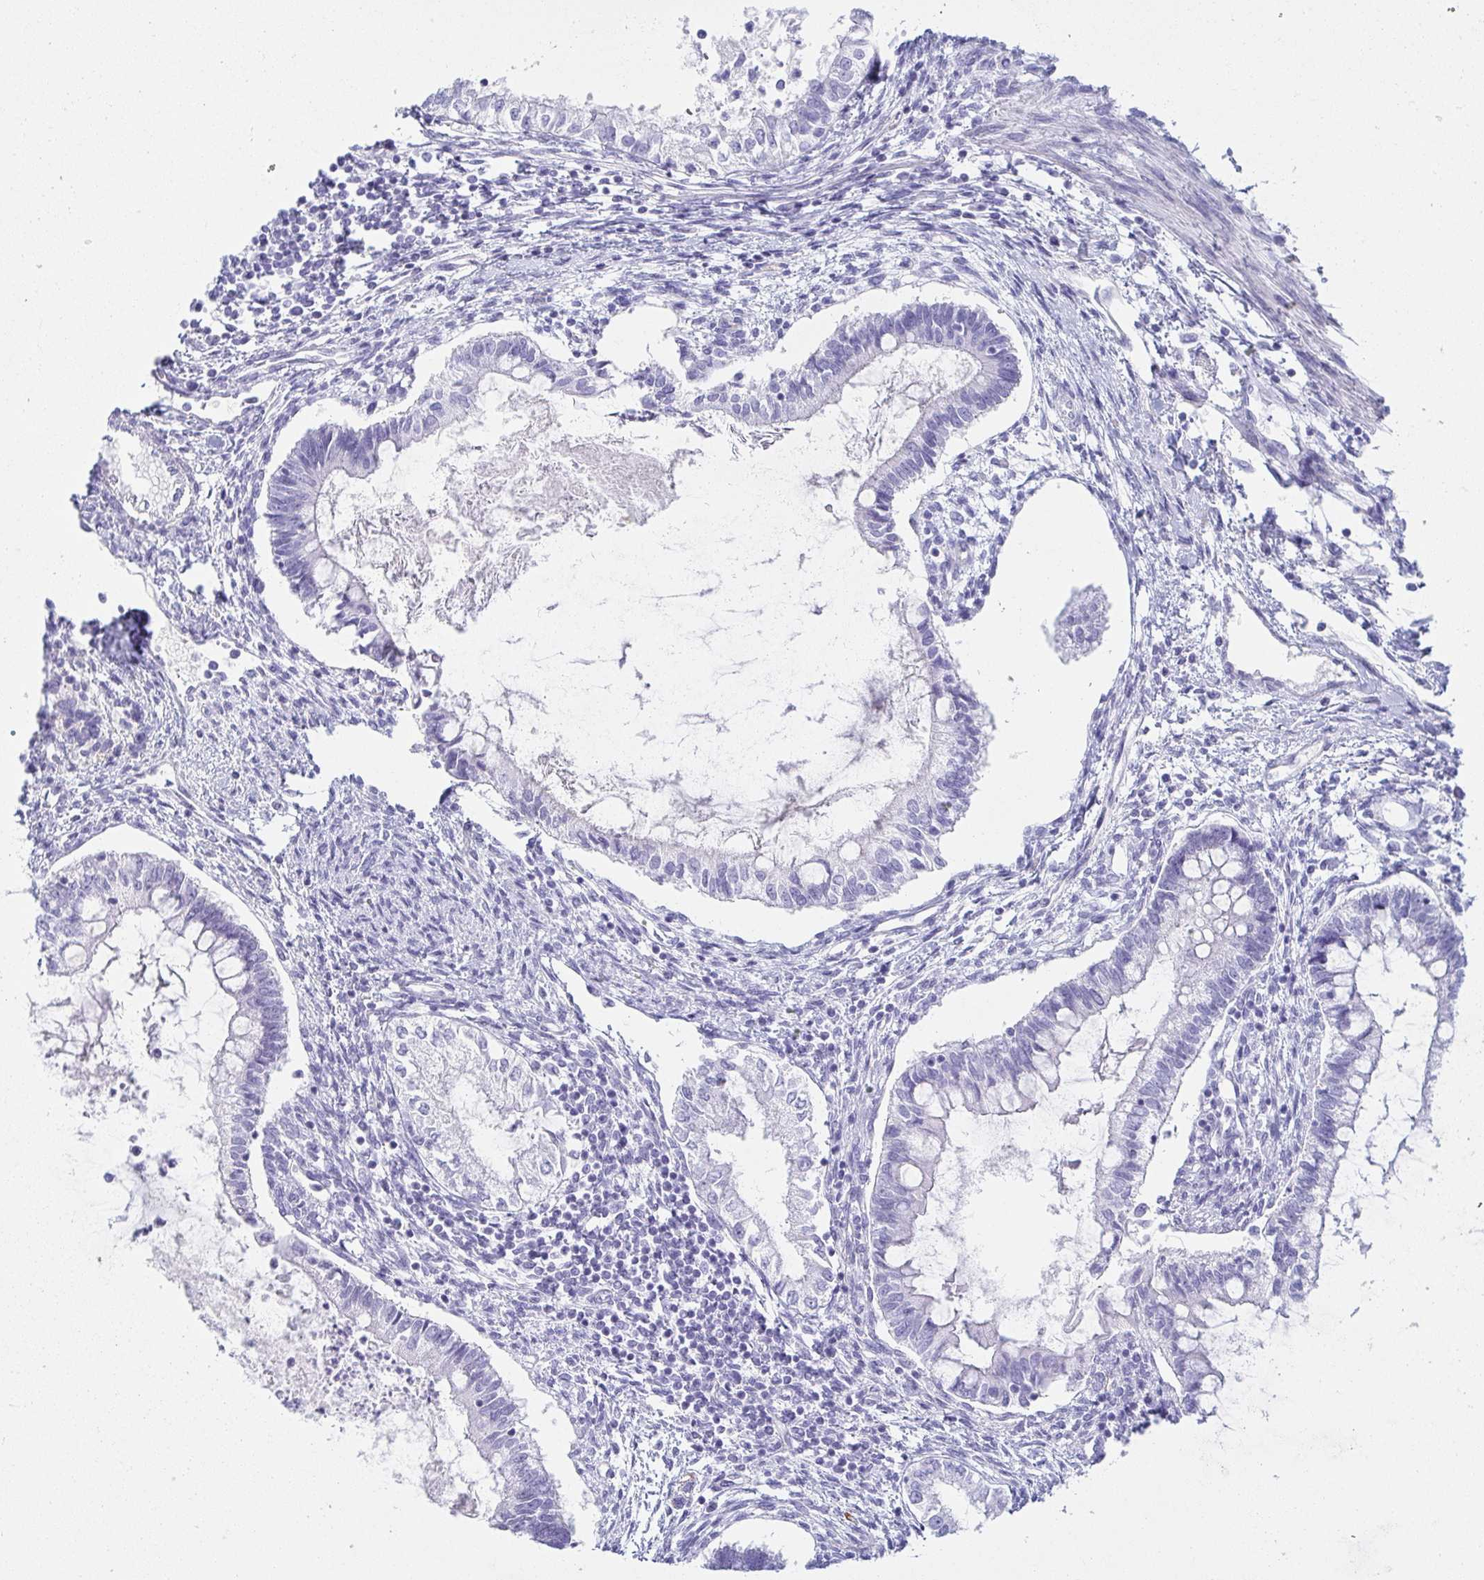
{"staining": {"intensity": "negative", "quantity": "none", "location": "none"}, "tissue": "testis cancer", "cell_type": "Tumor cells", "image_type": "cancer", "snomed": [{"axis": "morphology", "description": "Carcinoma, Embryonal, NOS"}, {"axis": "topography", "description": "Testis"}], "caption": "The photomicrograph exhibits no staining of tumor cells in testis cancer.", "gene": "PRR27", "patient": {"sex": "male", "age": 37}}